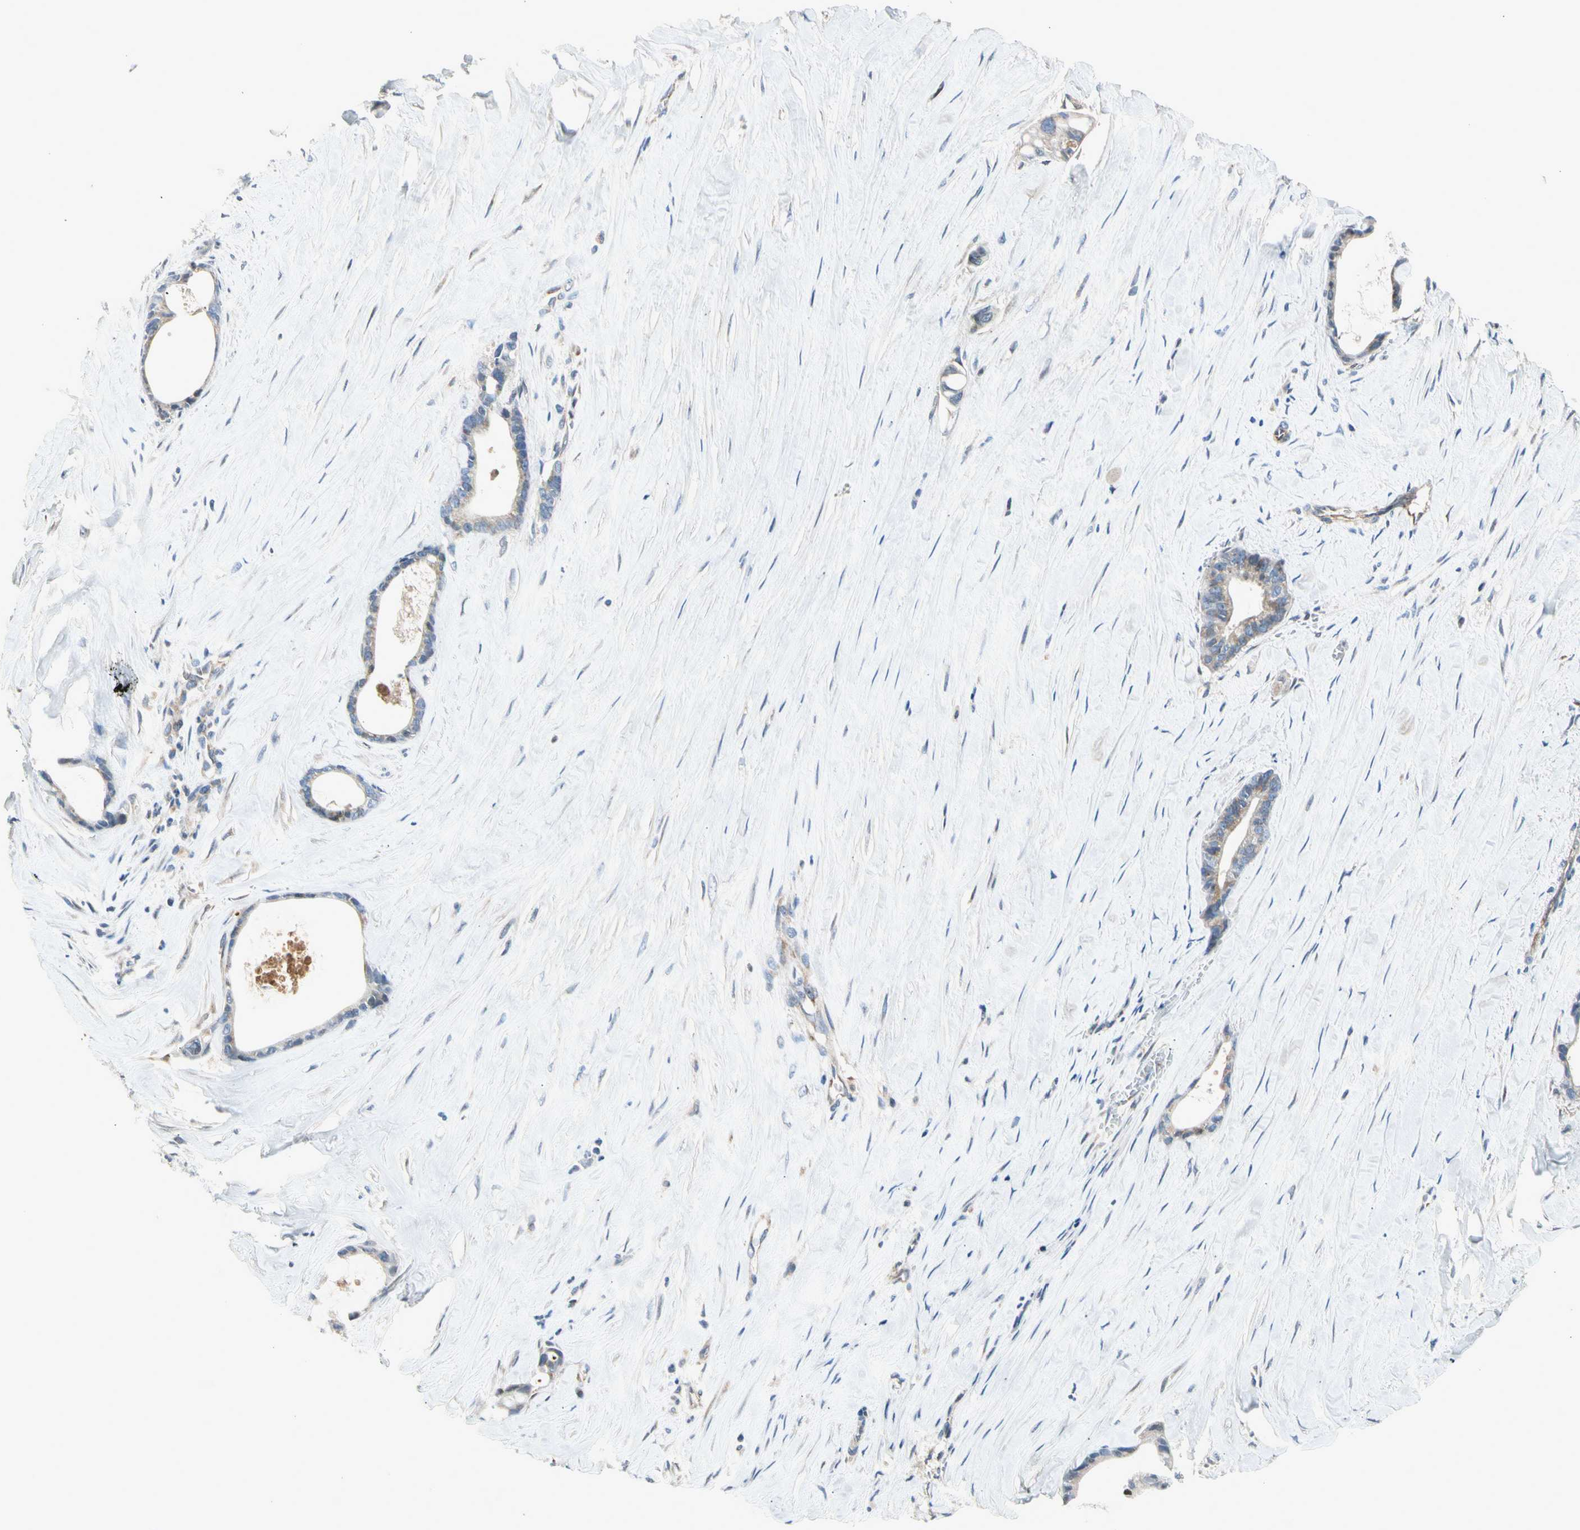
{"staining": {"intensity": "weak", "quantity": "25%-75%", "location": "cytoplasmic/membranous"}, "tissue": "liver cancer", "cell_type": "Tumor cells", "image_type": "cancer", "snomed": [{"axis": "morphology", "description": "Cholangiocarcinoma"}, {"axis": "topography", "description": "Liver"}], "caption": "Immunohistochemistry (DAB) staining of liver cancer (cholangiocarcinoma) demonstrates weak cytoplasmic/membranous protein staining in approximately 25%-75% of tumor cells.", "gene": "NPHP3", "patient": {"sex": "female", "age": 55}}